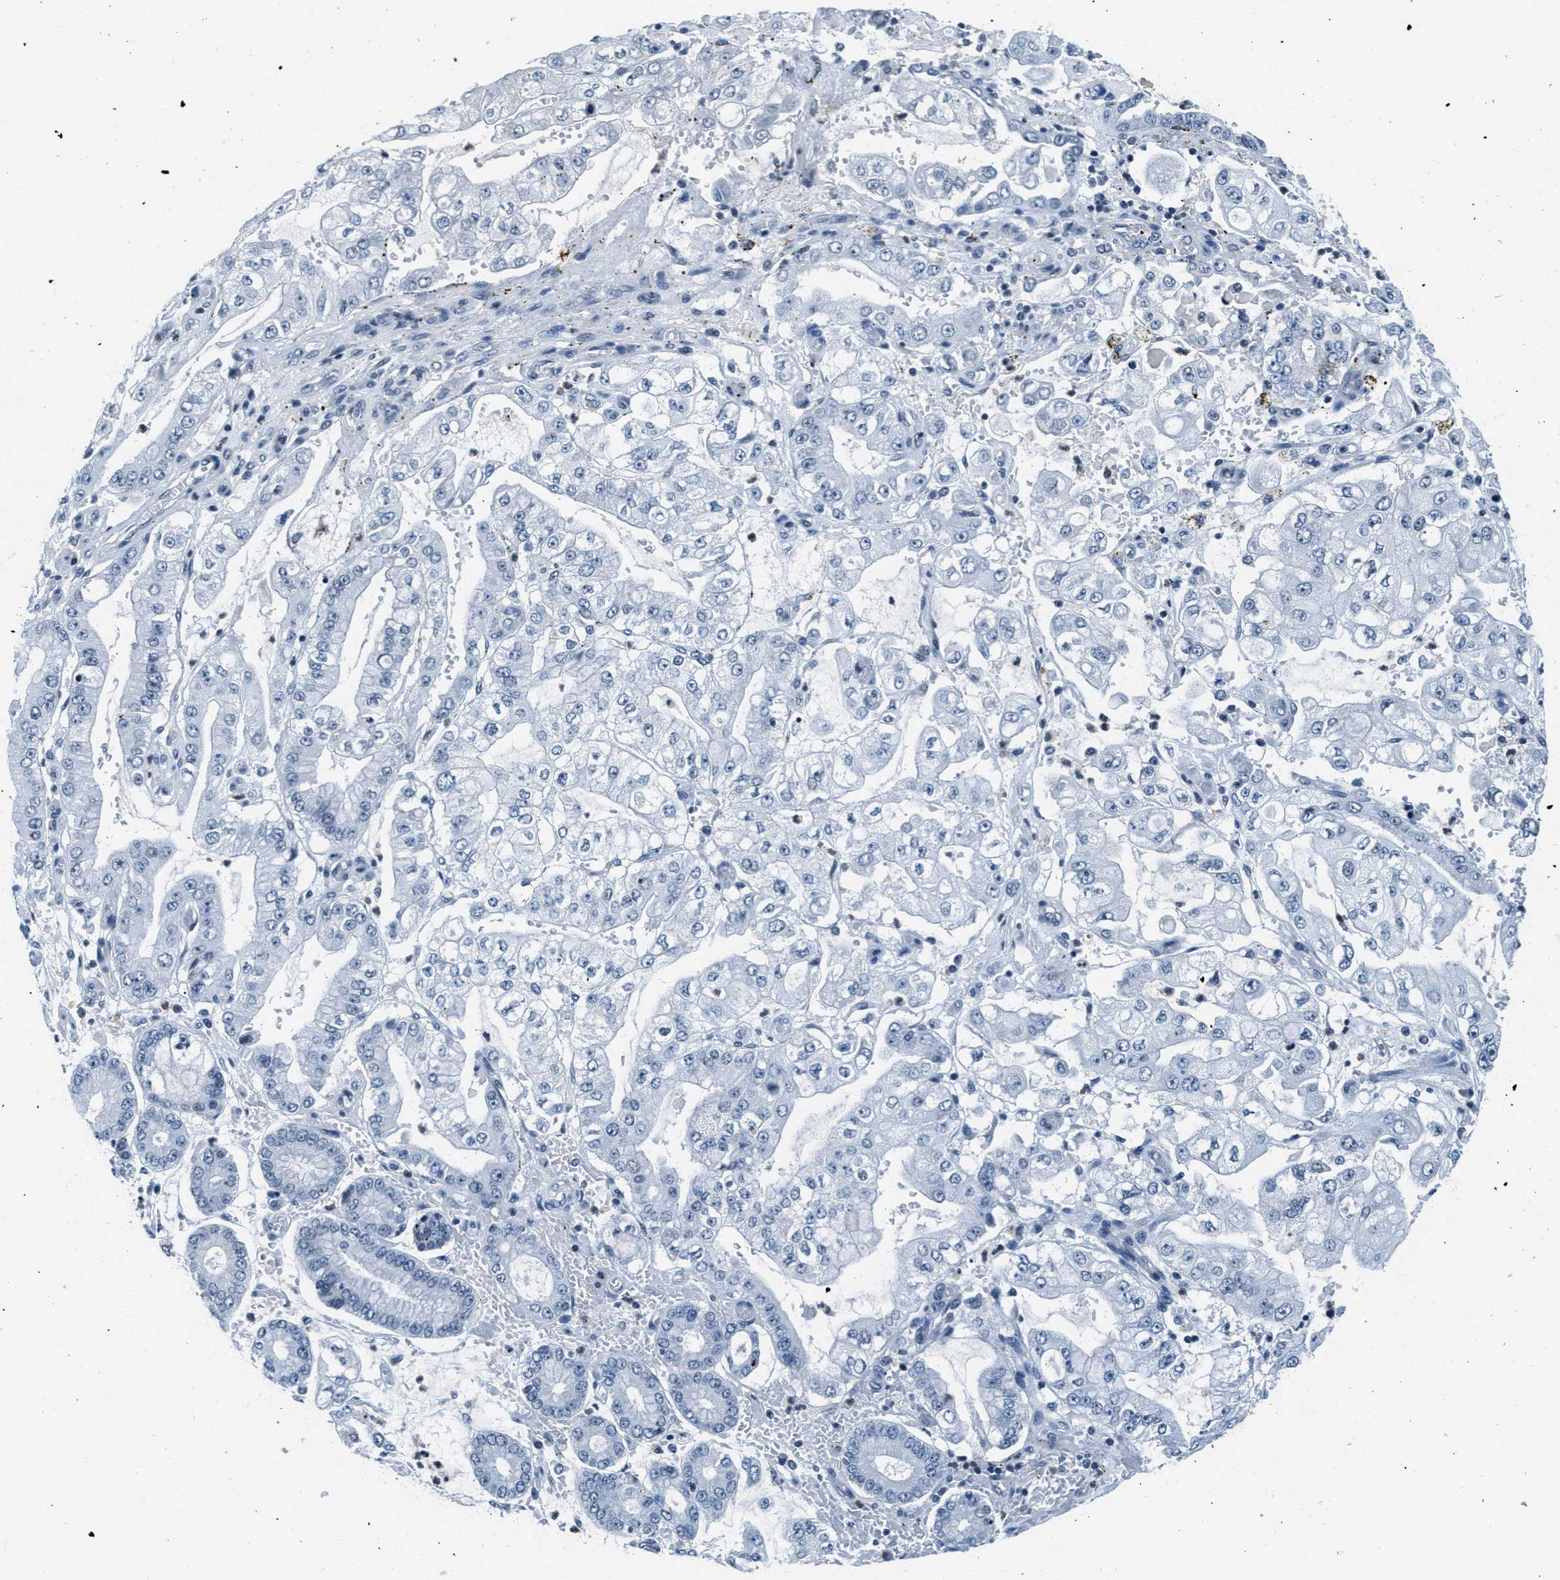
{"staining": {"intensity": "negative", "quantity": "none", "location": "none"}, "tissue": "stomach cancer", "cell_type": "Tumor cells", "image_type": "cancer", "snomed": [{"axis": "morphology", "description": "Adenocarcinoma, NOS"}, {"axis": "topography", "description": "Stomach"}], "caption": "A photomicrograph of adenocarcinoma (stomach) stained for a protein demonstrates no brown staining in tumor cells.", "gene": "CA4", "patient": {"sex": "male", "age": 76}}